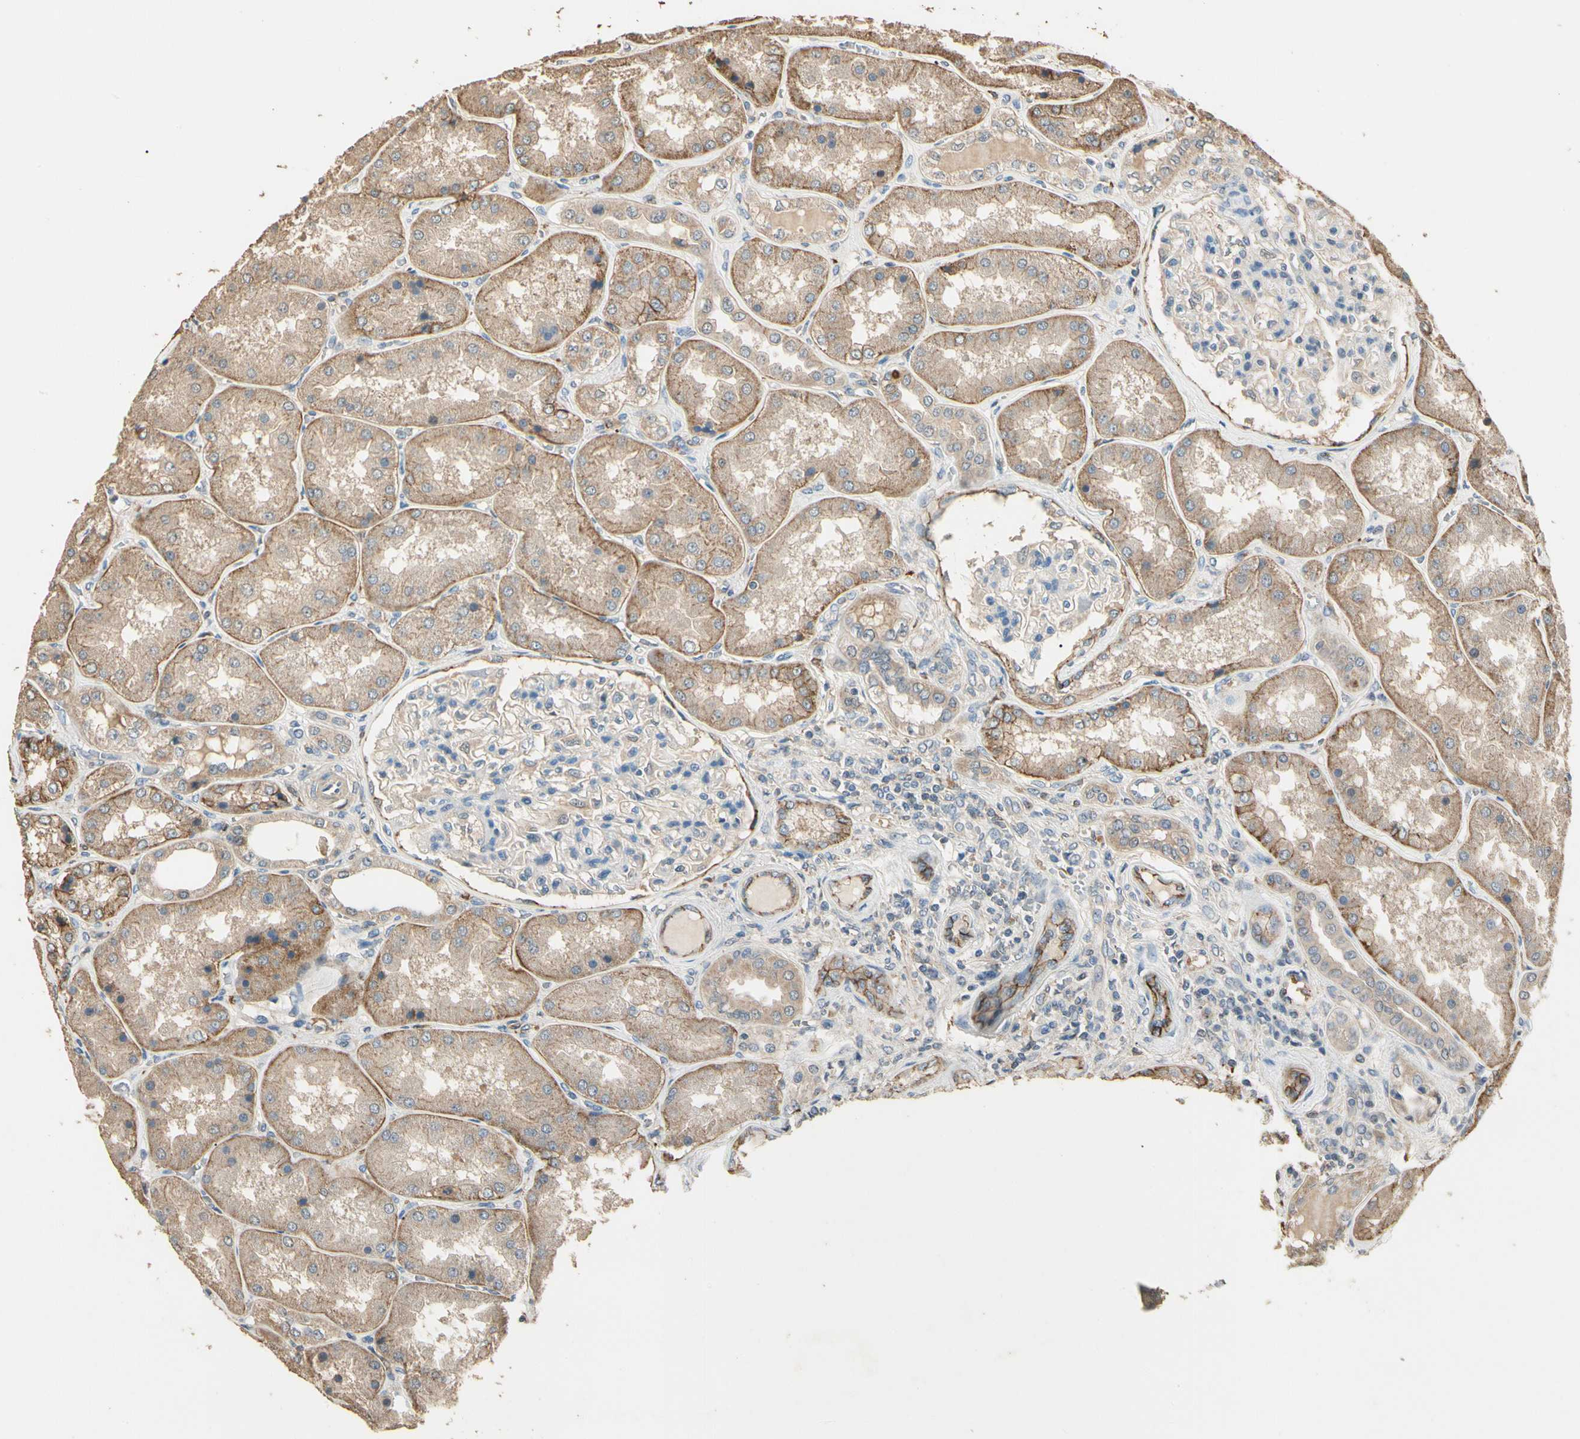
{"staining": {"intensity": "weak", "quantity": ">75%", "location": "cytoplasmic/membranous"}, "tissue": "kidney", "cell_type": "Cells in glomeruli", "image_type": "normal", "snomed": [{"axis": "morphology", "description": "Normal tissue, NOS"}, {"axis": "topography", "description": "Kidney"}], "caption": "Immunohistochemical staining of benign human kidney displays weak cytoplasmic/membranous protein staining in approximately >75% of cells in glomeruli.", "gene": "CDH6", "patient": {"sex": "female", "age": 56}}